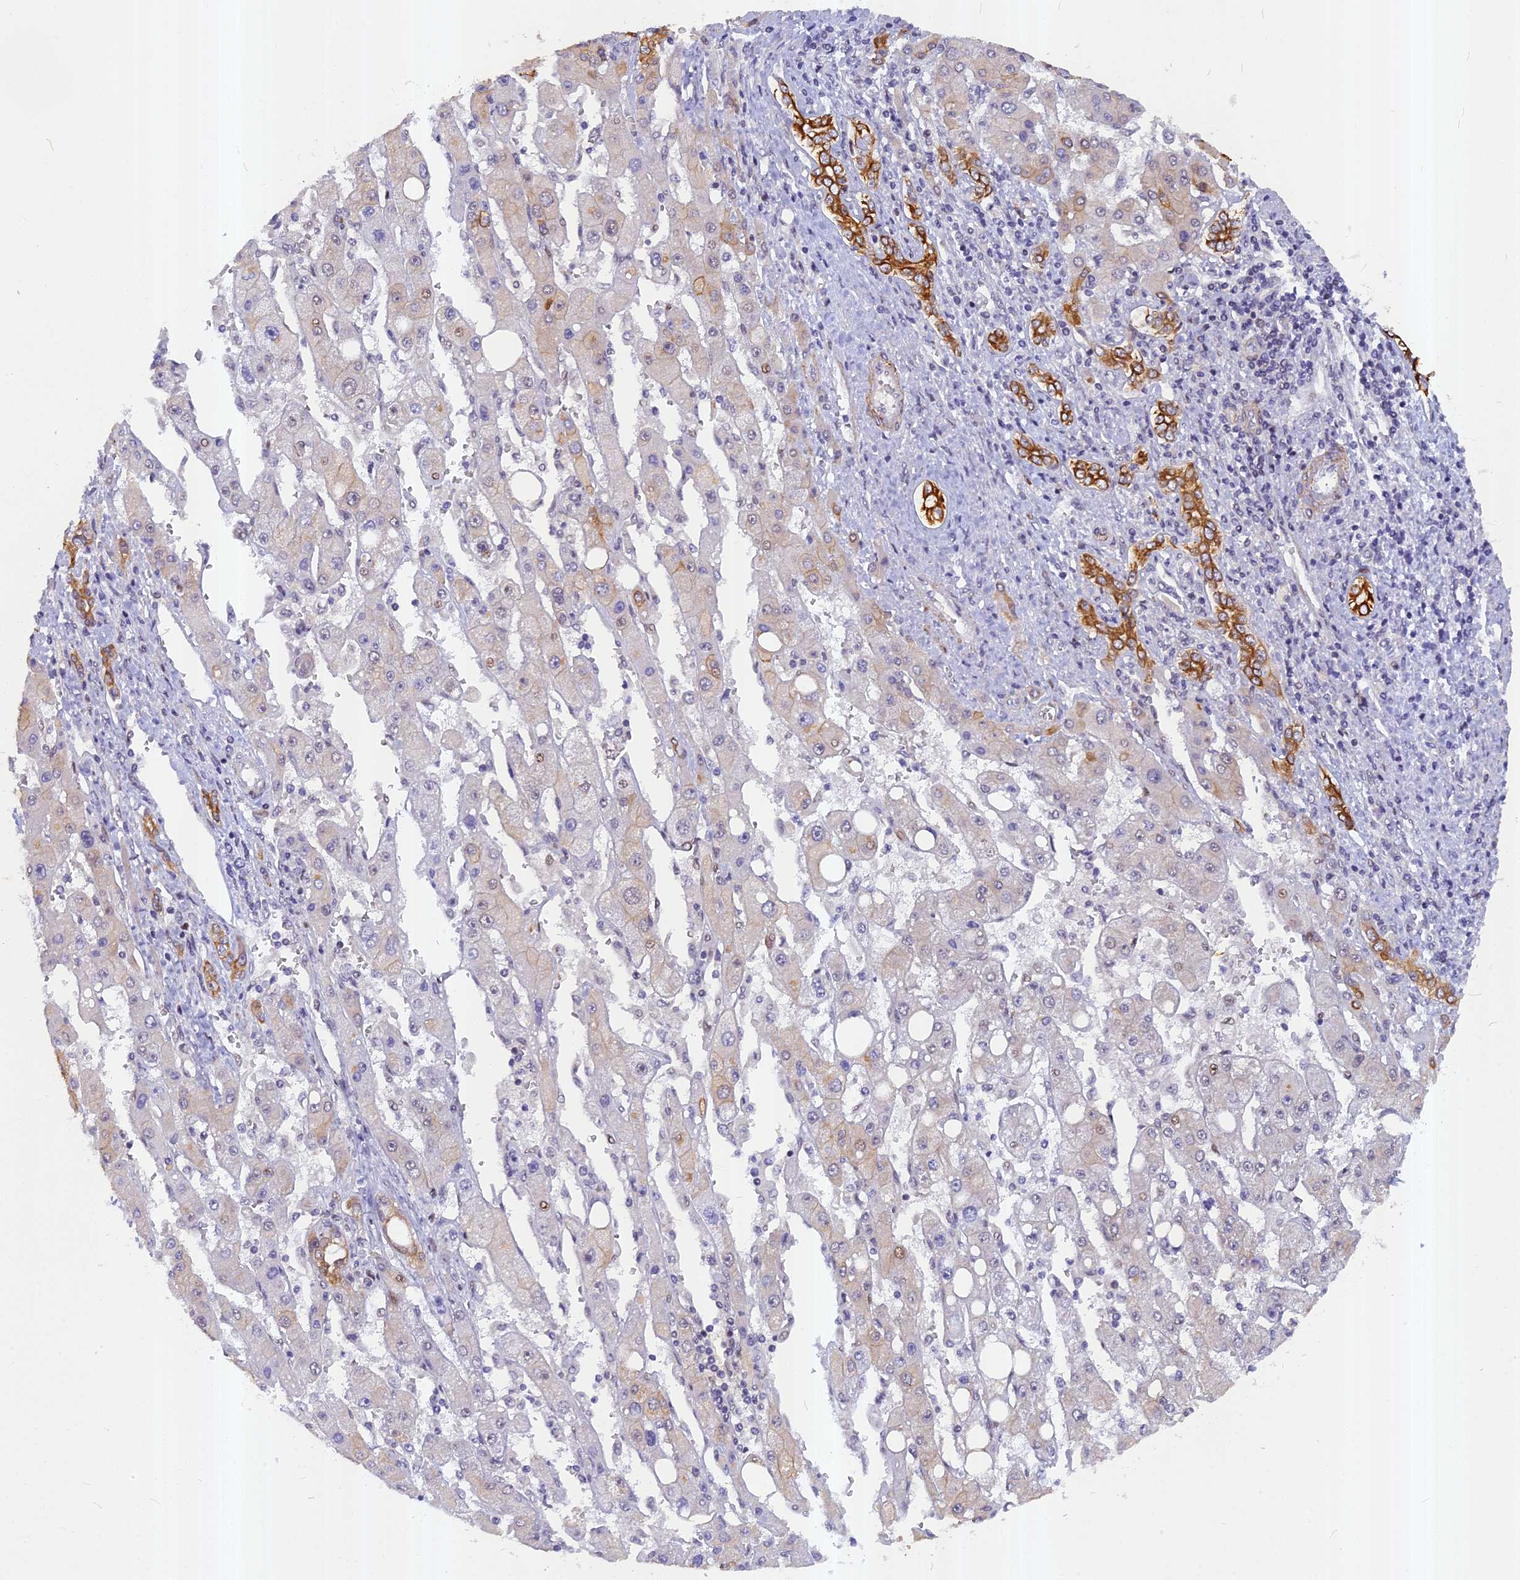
{"staining": {"intensity": "negative", "quantity": "none", "location": "none"}, "tissue": "liver cancer", "cell_type": "Tumor cells", "image_type": "cancer", "snomed": [{"axis": "morphology", "description": "Carcinoma, Hepatocellular, NOS"}, {"axis": "topography", "description": "Liver"}], "caption": "IHC histopathology image of neoplastic tissue: human liver cancer stained with DAB (3,3'-diaminobenzidine) exhibits no significant protein expression in tumor cells. (Brightfield microscopy of DAB (3,3'-diaminobenzidine) IHC at high magnification).", "gene": "ANKRD34B", "patient": {"sex": "female", "age": 73}}